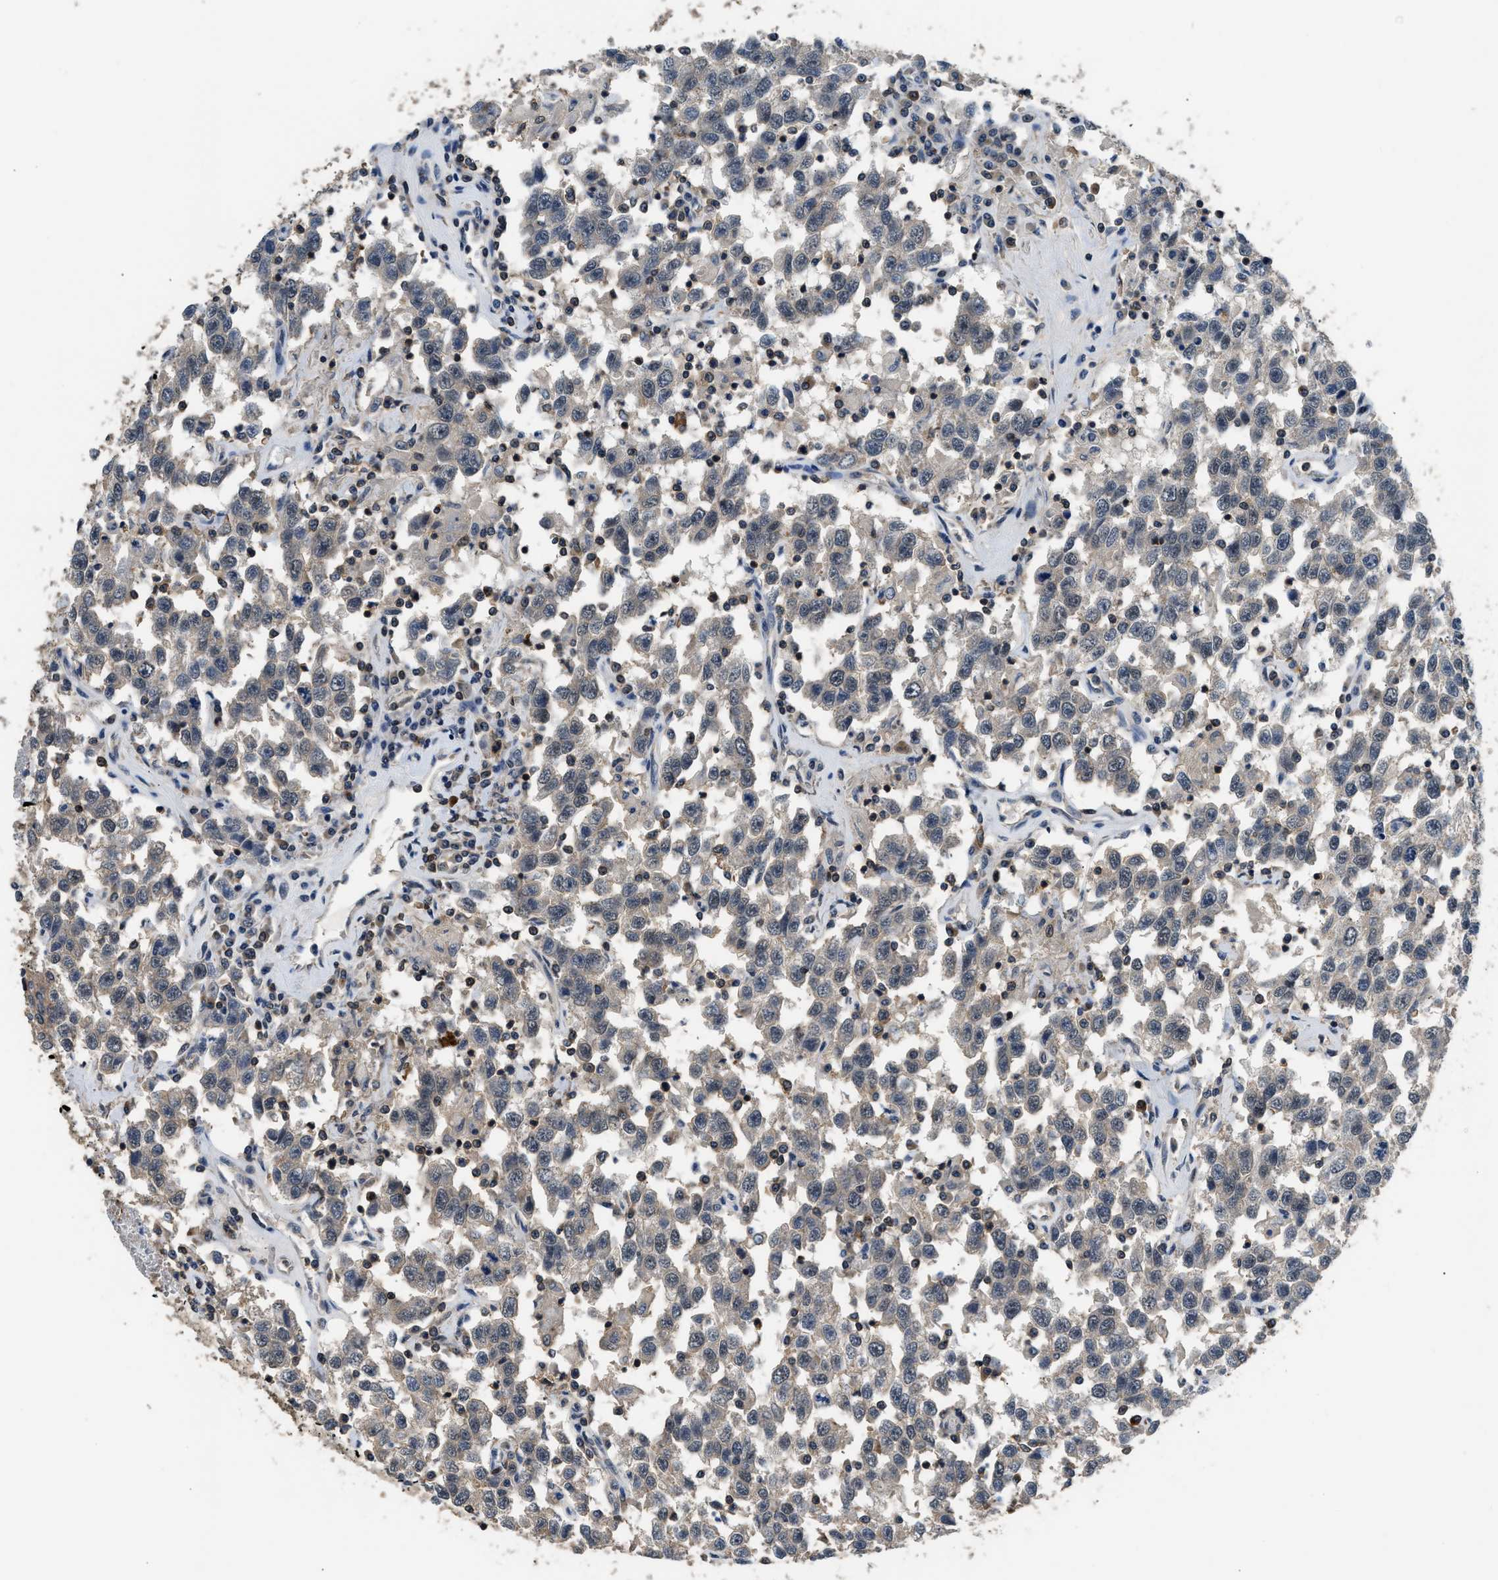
{"staining": {"intensity": "weak", "quantity": "25%-75%", "location": "cytoplasmic/membranous"}, "tissue": "testis cancer", "cell_type": "Tumor cells", "image_type": "cancer", "snomed": [{"axis": "morphology", "description": "Seminoma, NOS"}, {"axis": "topography", "description": "Testis"}], "caption": "Brown immunohistochemical staining in testis cancer (seminoma) reveals weak cytoplasmic/membranous expression in approximately 25%-75% of tumor cells. The staining was performed using DAB (3,3'-diaminobenzidine) to visualize the protein expression in brown, while the nuclei were stained in blue with hematoxylin (Magnification: 20x).", "gene": "MTMR1", "patient": {"sex": "male", "age": 41}}